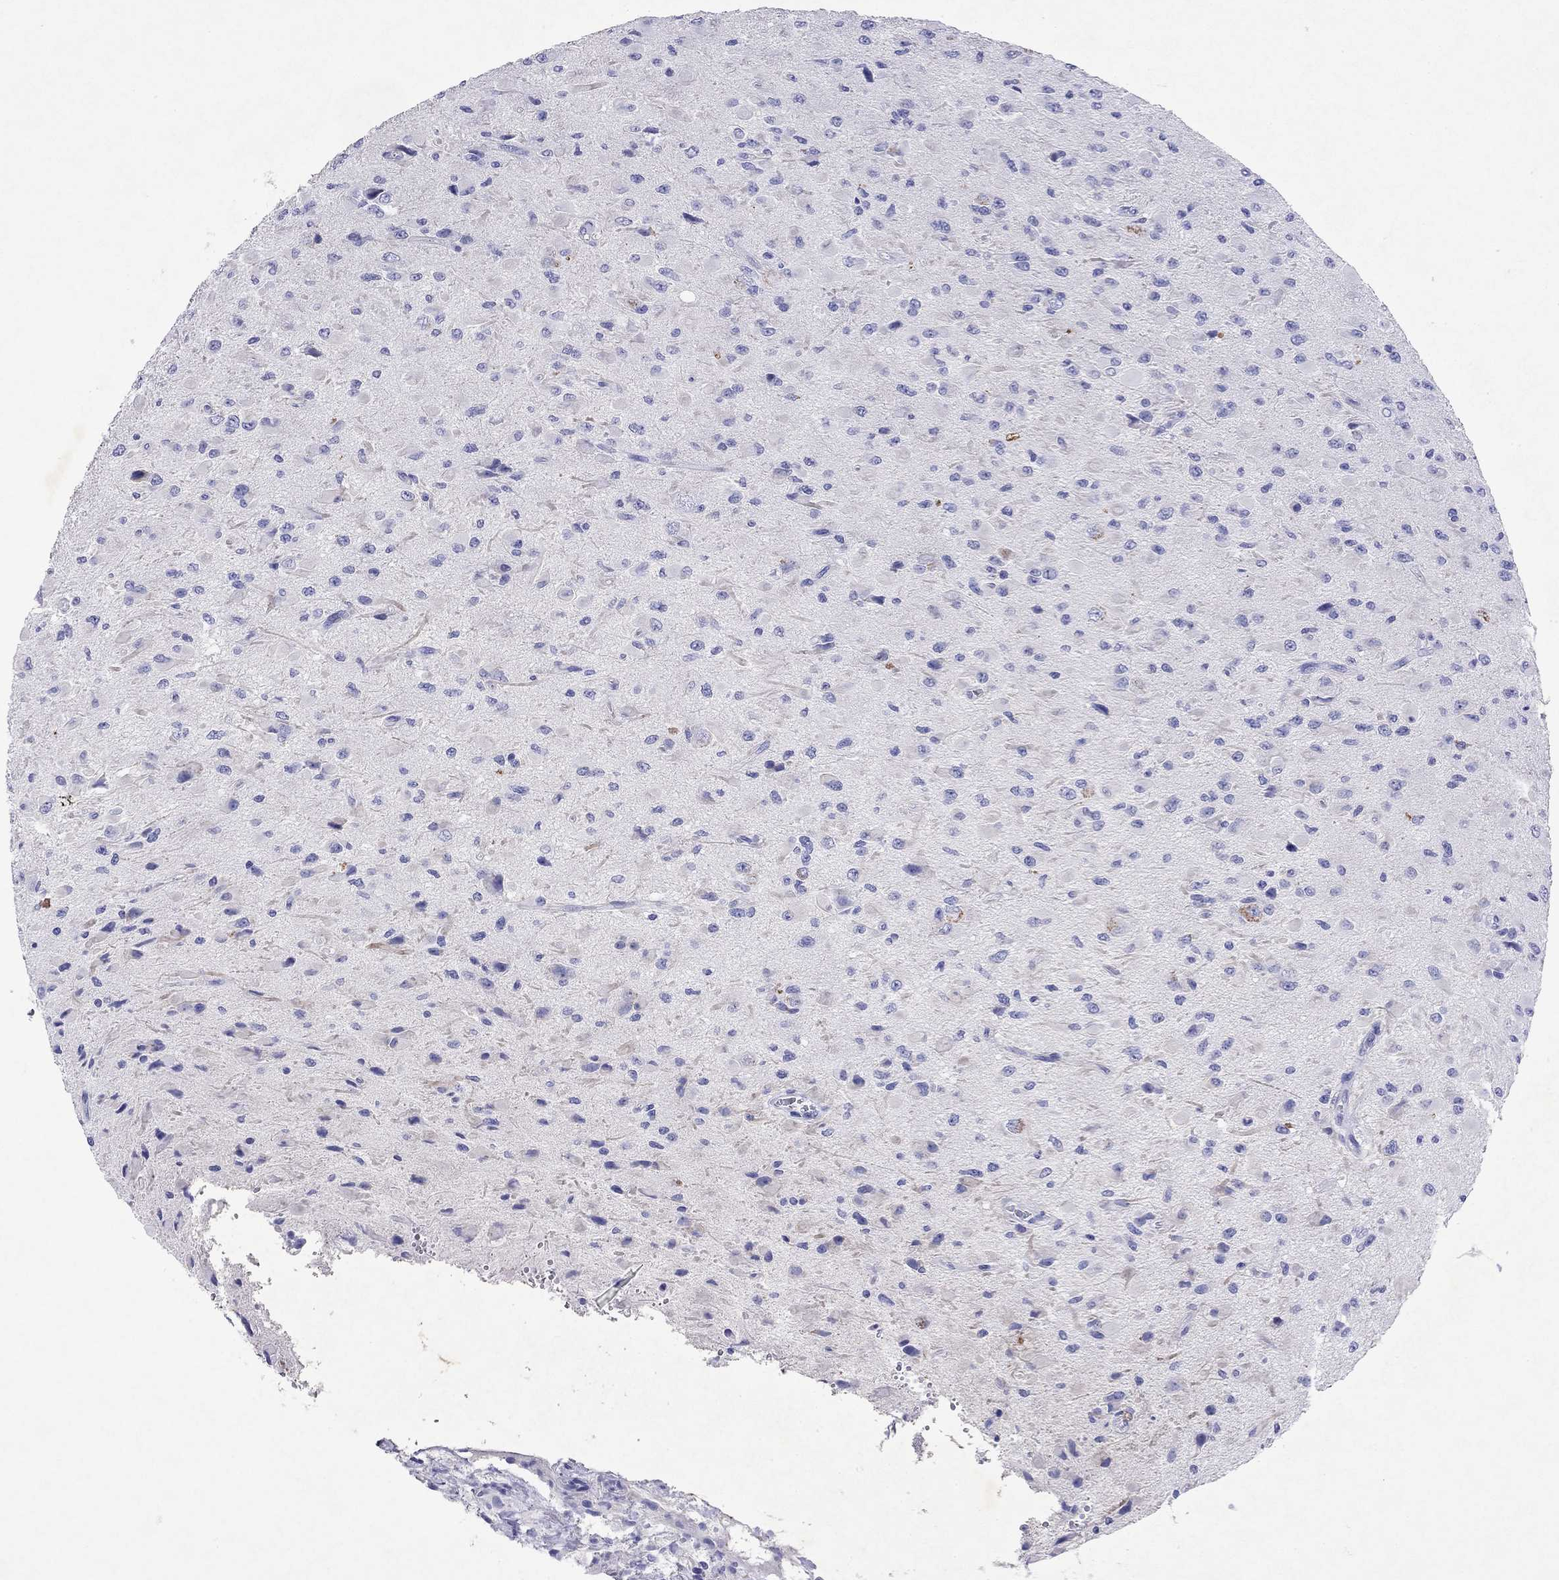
{"staining": {"intensity": "negative", "quantity": "none", "location": "none"}, "tissue": "glioma", "cell_type": "Tumor cells", "image_type": "cancer", "snomed": [{"axis": "morphology", "description": "Glioma, malignant, High grade"}, {"axis": "topography", "description": "Cerebral cortex"}], "caption": "A high-resolution image shows immunohistochemistry (IHC) staining of malignant glioma (high-grade), which demonstrates no significant expression in tumor cells. The staining is performed using DAB (3,3'-diaminobenzidine) brown chromogen with nuclei counter-stained in using hematoxylin.", "gene": "ARMC12", "patient": {"sex": "male", "age": 35}}